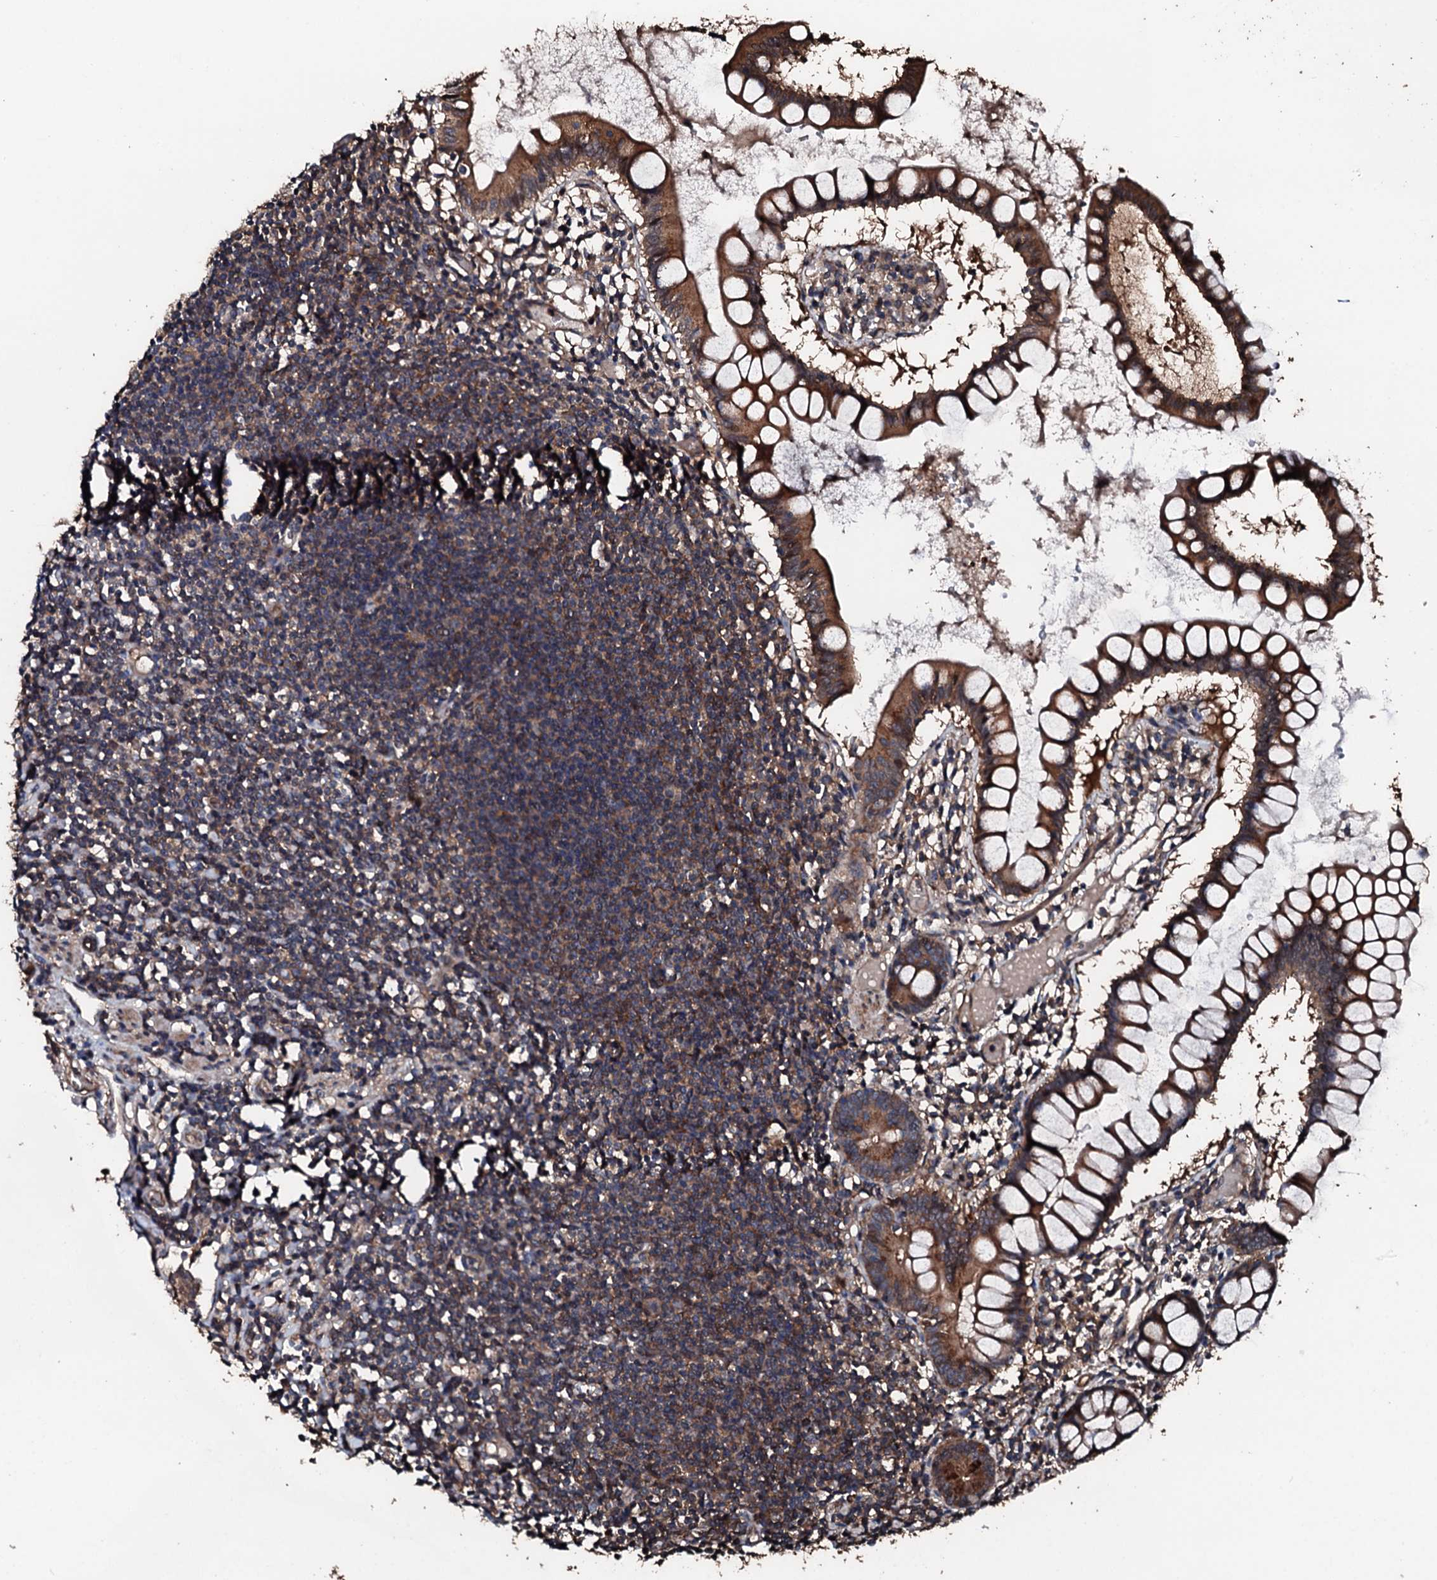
{"staining": {"intensity": "moderate", "quantity": ">75%", "location": "cytoplasmic/membranous"}, "tissue": "colon", "cell_type": "Endothelial cells", "image_type": "normal", "snomed": [{"axis": "morphology", "description": "Normal tissue, NOS"}, {"axis": "morphology", "description": "Adenocarcinoma, NOS"}, {"axis": "topography", "description": "Colon"}], "caption": "Endothelial cells reveal medium levels of moderate cytoplasmic/membranous positivity in approximately >75% of cells in unremarkable human colon.", "gene": "KIF18A", "patient": {"sex": "female", "age": 55}}